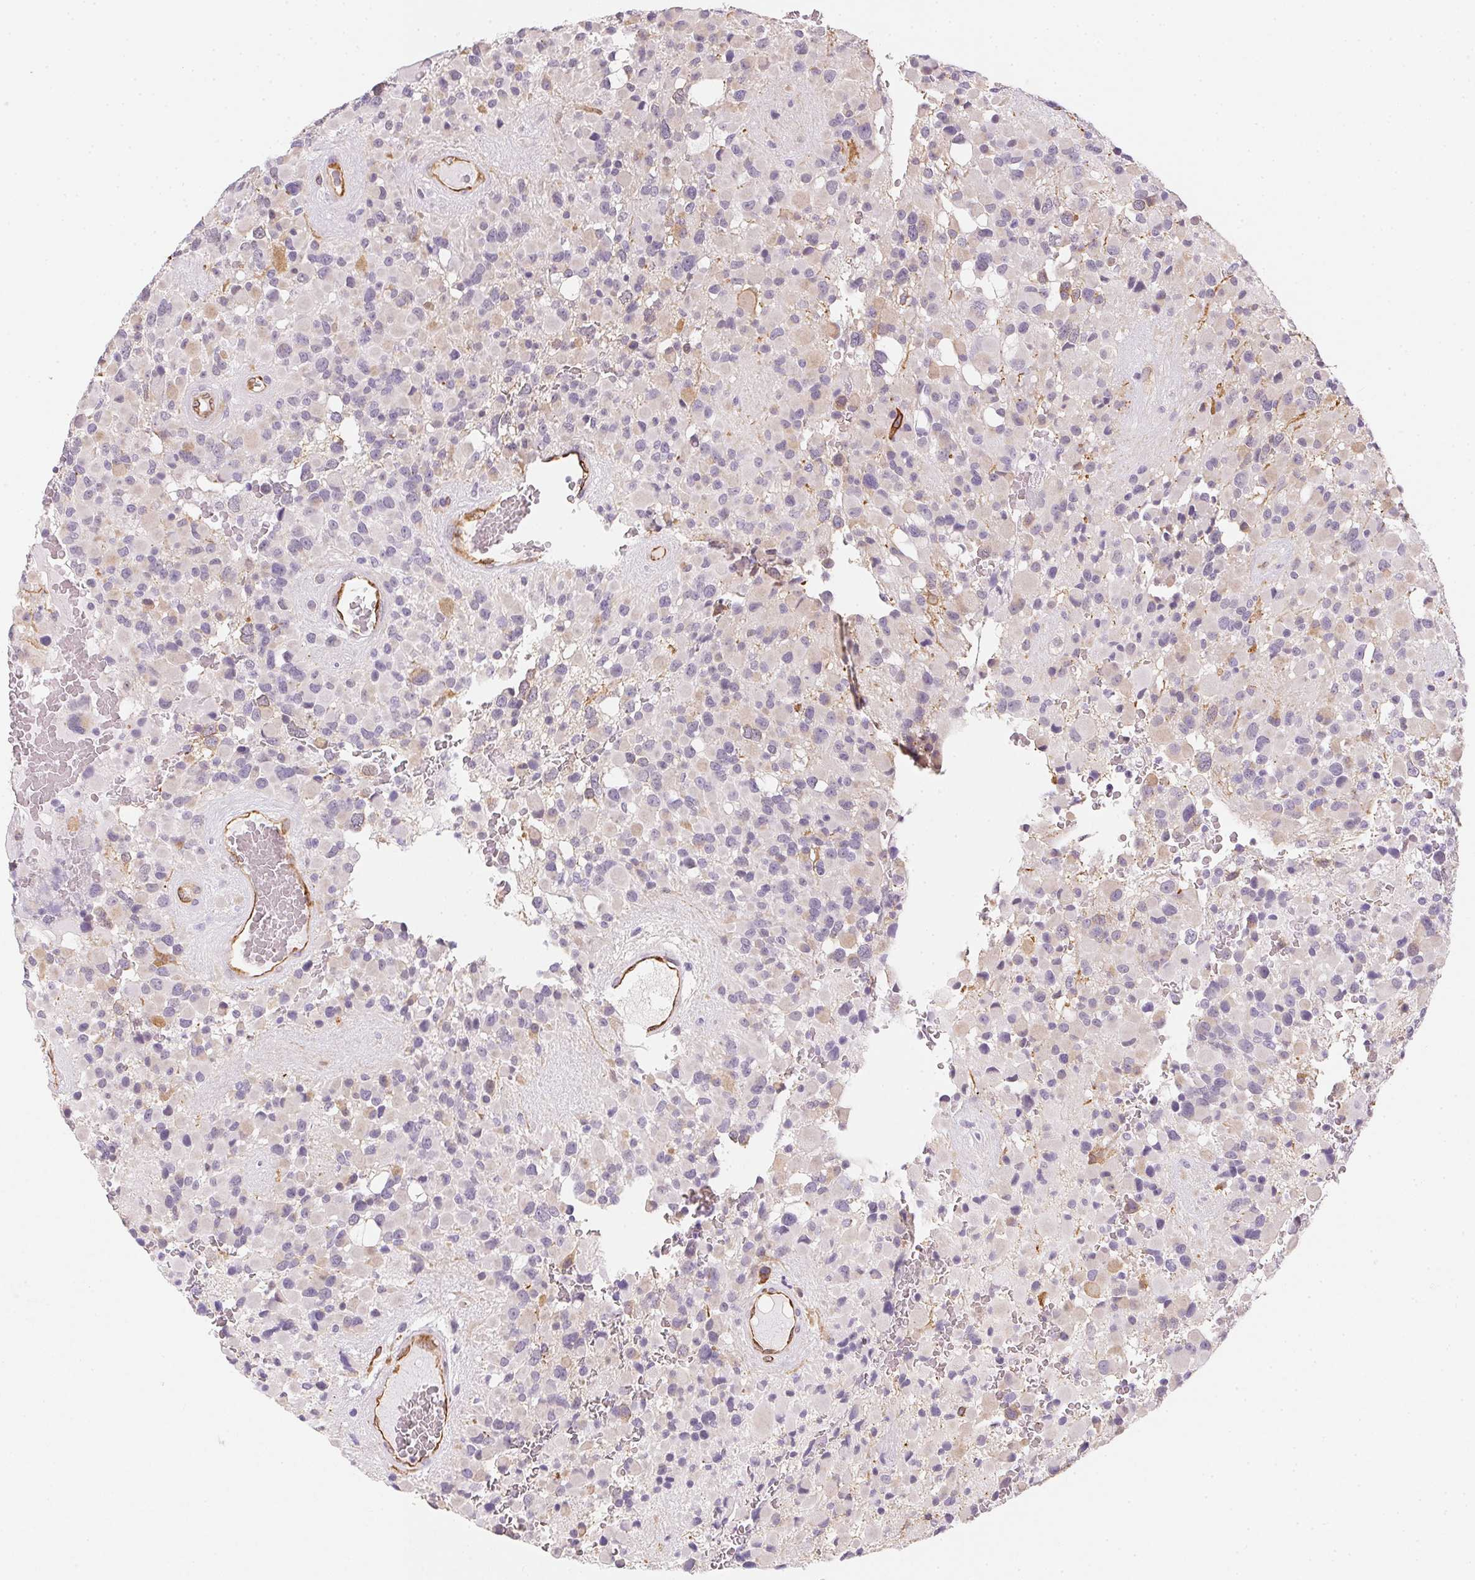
{"staining": {"intensity": "negative", "quantity": "none", "location": "none"}, "tissue": "glioma", "cell_type": "Tumor cells", "image_type": "cancer", "snomed": [{"axis": "morphology", "description": "Glioma, malignant, High grade"}, {"axis": "topography", "description": "Brain"}], "caption": "A histopathology image of high-grade glioma (malignant) stained for a protein displays no brown staining in tumor cells.", "gene": "RSBN1", "patient": {"sex": "female", "age": 40}}